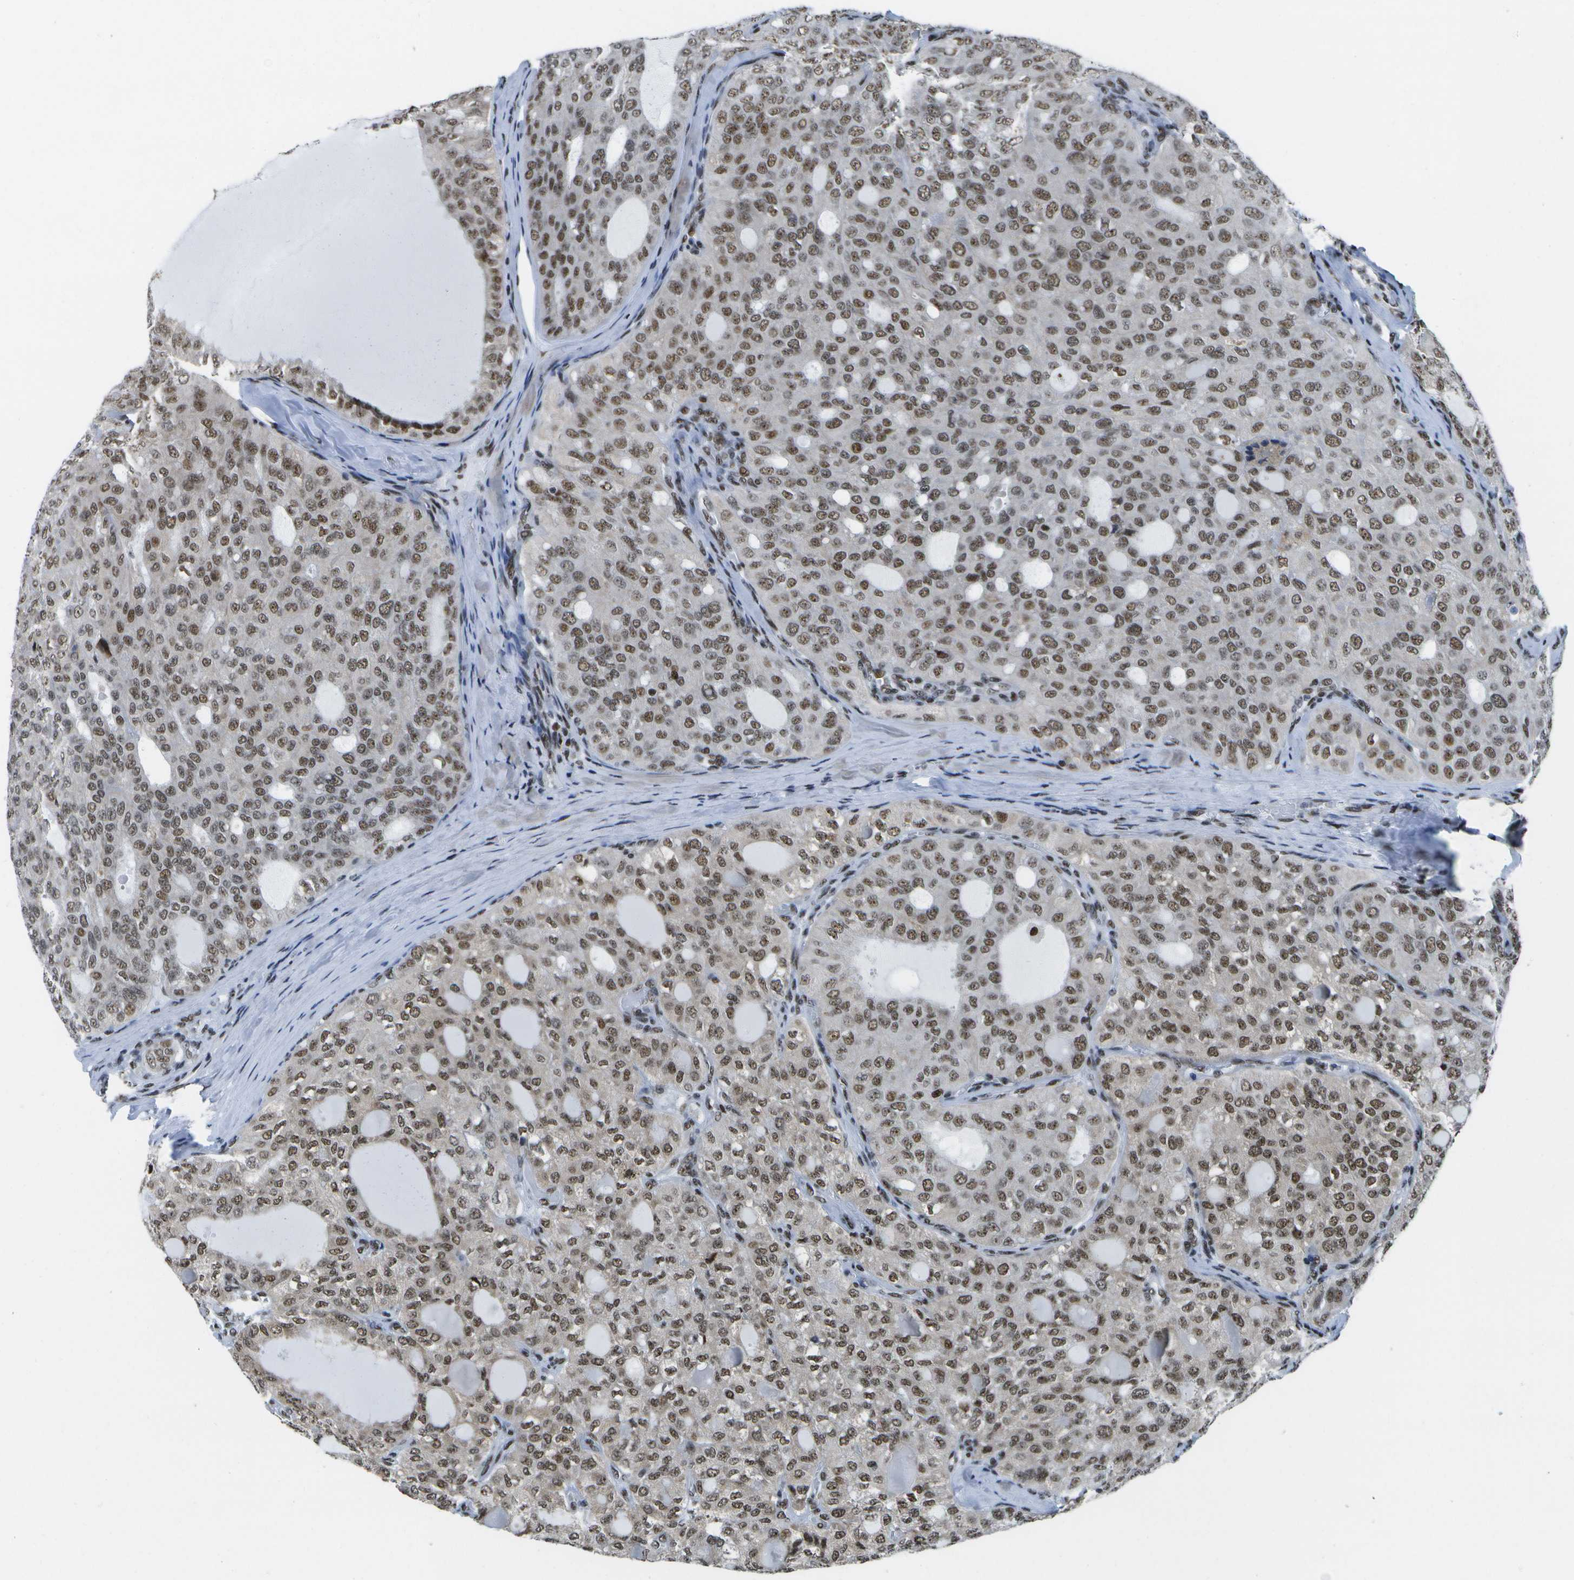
{"staining": {"intensity": "moderate", "quantity": ">75%", "location": "nuclear"}, "tissue": "thyroid cancer", "cell_type": "Tumor cells", "image_type": "cancer", "snomed": [{"axis": "morphology", "description": "Follicular adenoma carcinoma, NOS"}, {"axis": "topography", "description": "Thyroid gland"}], "caption": "Human thyroid follicular adenoma carcinoma stained with a brown dye shows moderate nuclear positive expression in approximately >75% of tumor cells.", "gene": "NSRP1", "patient": {"sex": "male", "age": 75}}